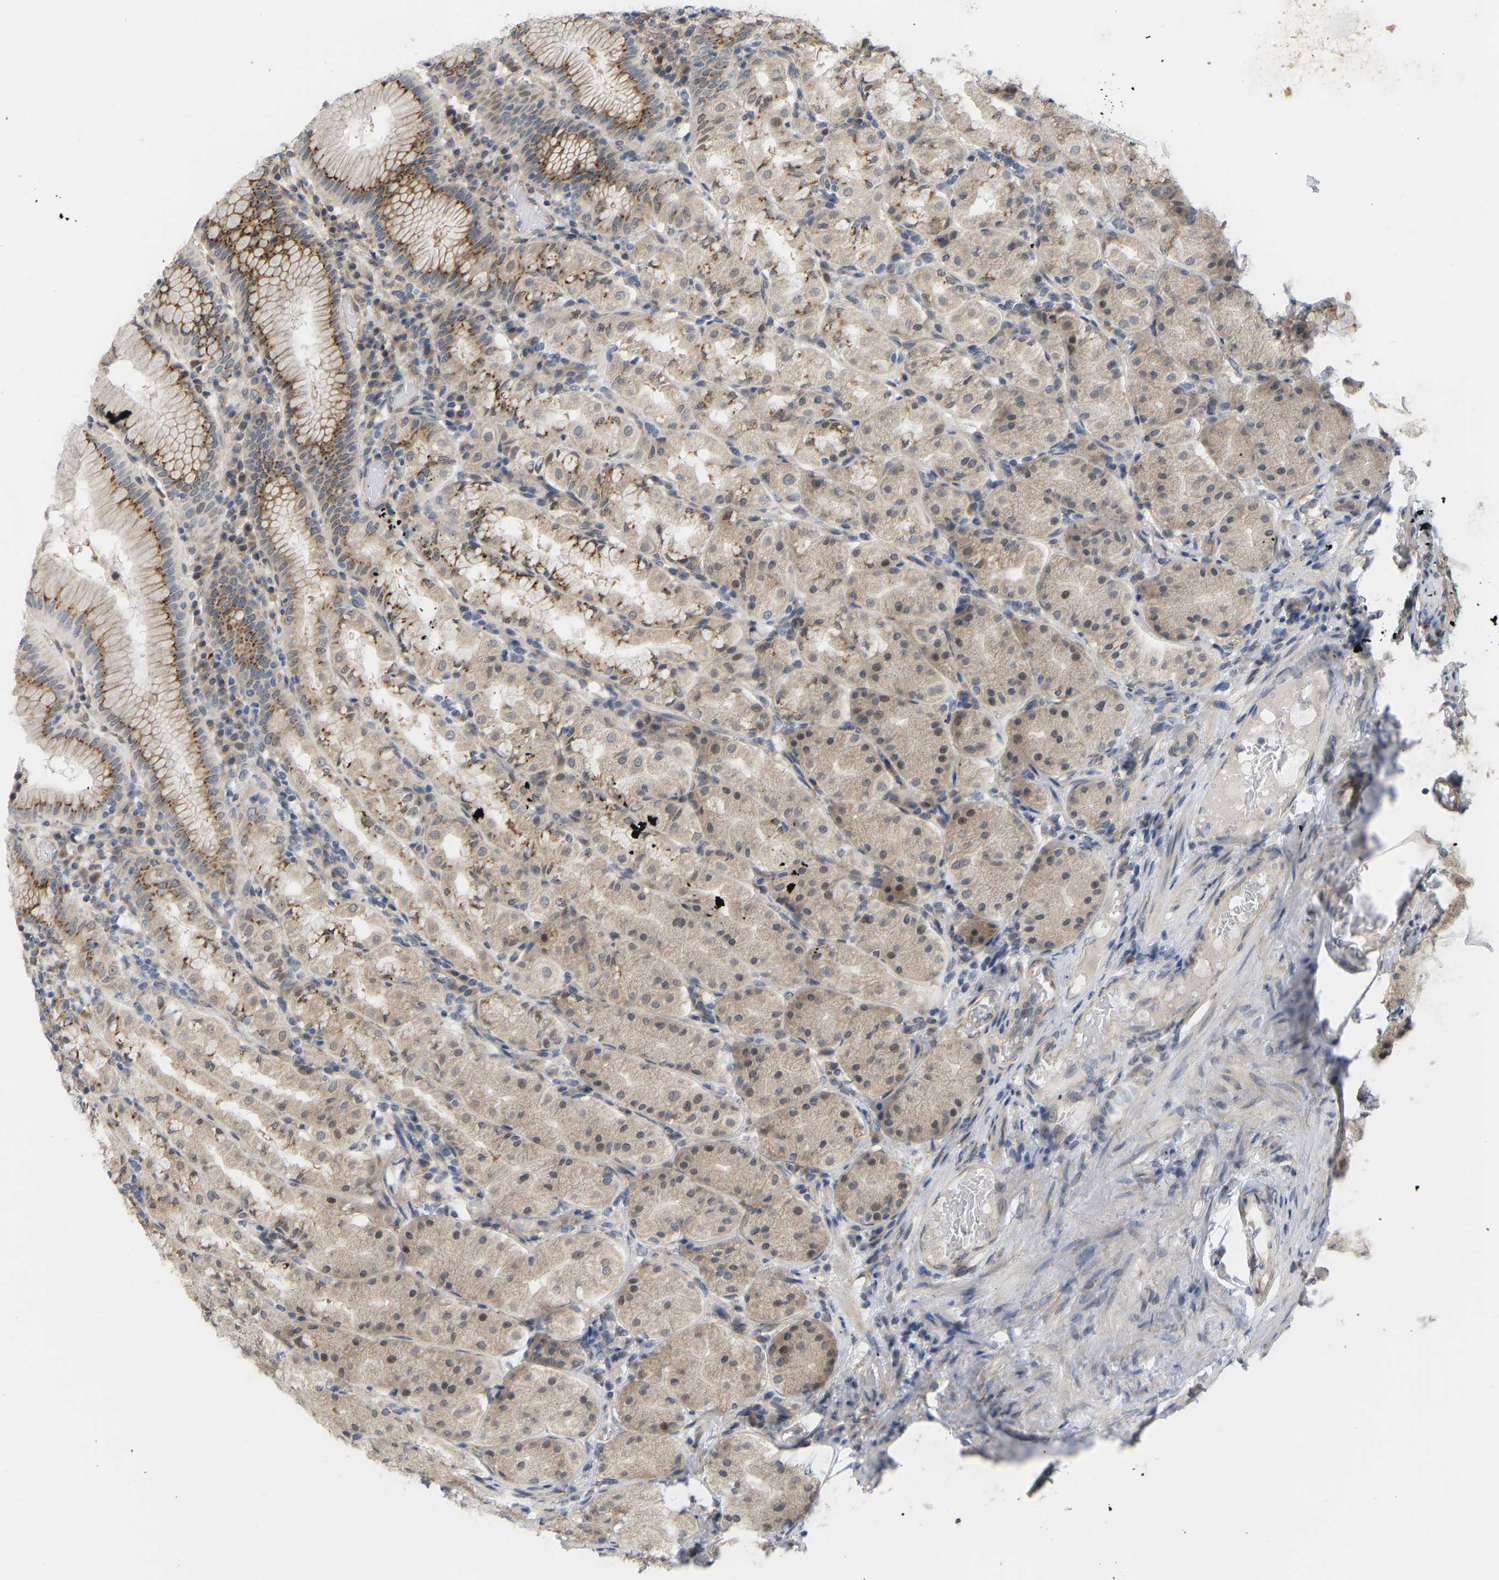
{"staining": {"intensity": "moderate", "quantity": "25%-75%", "location": "cytoplasmic/membranous"}, "tissue": "stomach", "cell_type": "Glandular cells", "image_type": "normal", "snomed": [{"axis": "morphology", "description": "Normal tissue, NOS"}, {"axis": "topography", "description": "Stomach"}, {"axis": "topography", "description": "Stomach, lower"}], "caption": "Stomach stained with immunohistochemistry (IHC) exhibits moderate cytoplasmic/membranous staining in approximately 25%-75% of glandular cells.", "gene": "BEND3", "patient": {"sex": "female", "age": 56}}